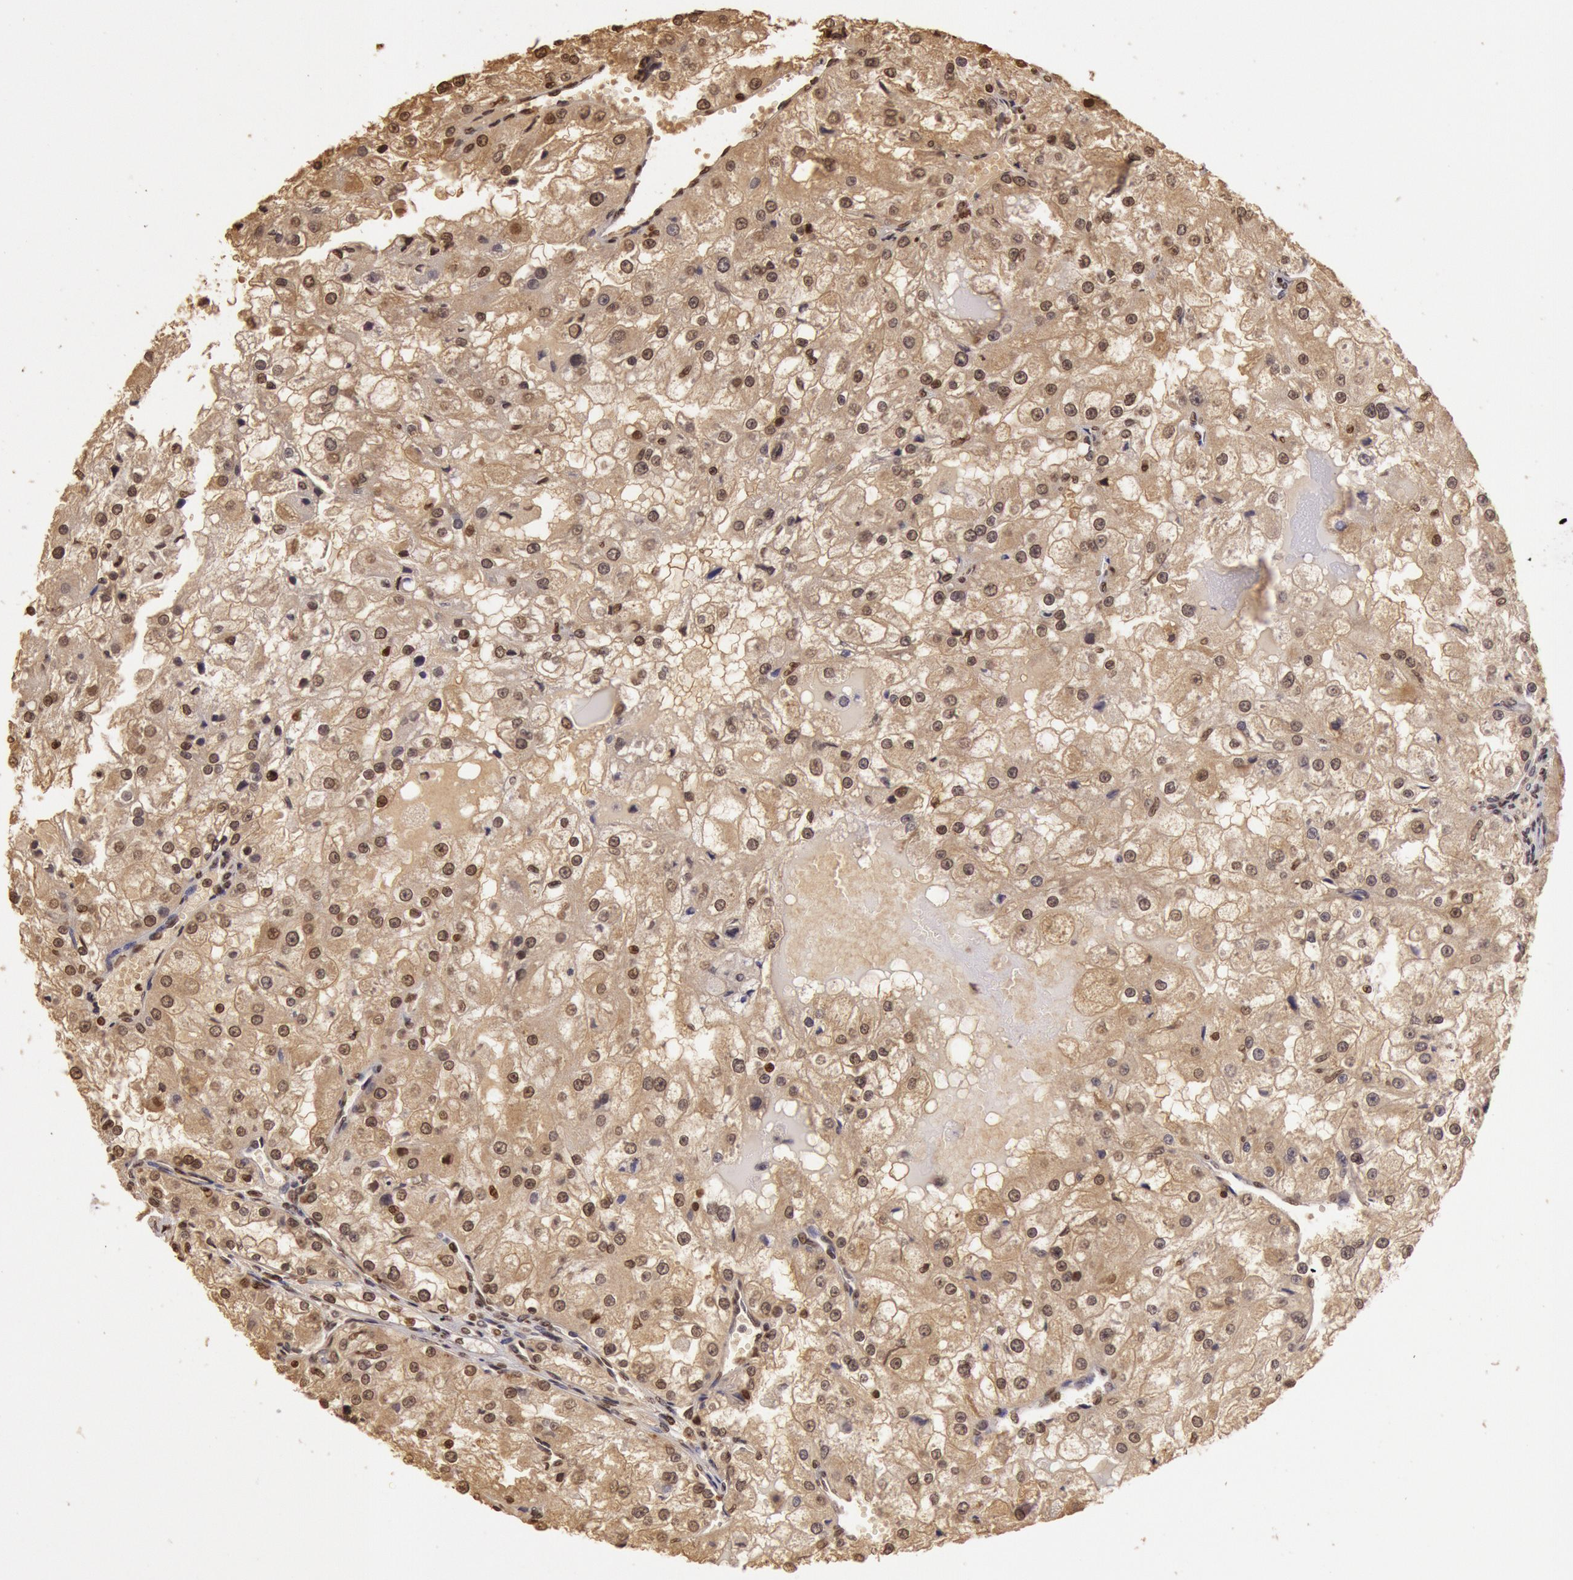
{"staining": {"intensity": "weak", "quantity": ">75%", "location": "cytoplasmic/membranous,nuclear"}, "tissue": "renal cancer", "cell_type": "Tumor cells", "image_type": "cancer", "snomed": [{"axis": "morphology", "description": "Adenocarcinoma, NOS"}, {"axis": "topography", "description": "Kidney"}], "caption": "Adenocarcinoma (renal) tissue exhibits weak cytoplasmic/membranous and nuclear expression in approximately >75% of tumor cells, visualized by immunohistochemistry.", "gene": "SOD1", "patient": {"sex": "female", "age": 74}}